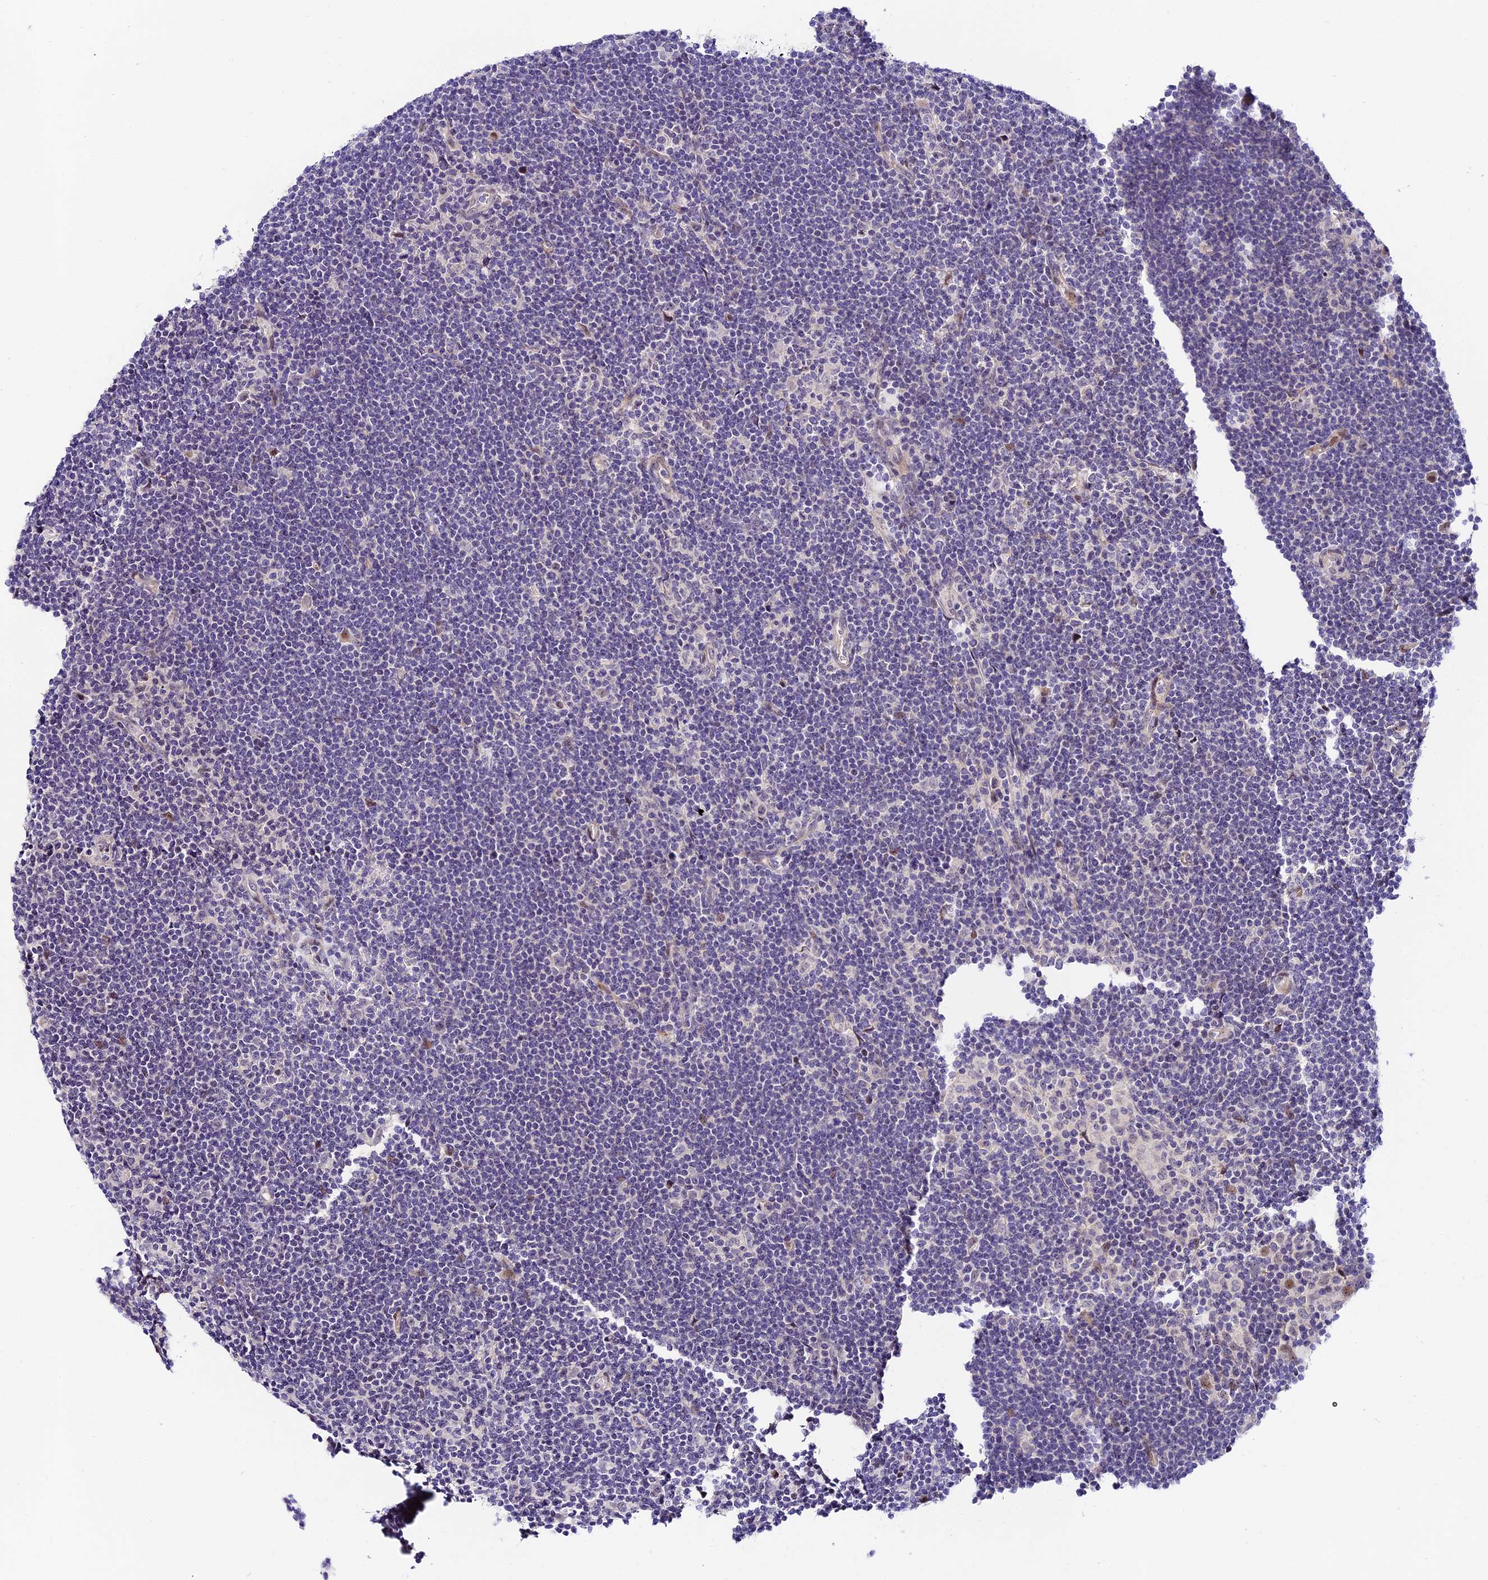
{"staining": {"intensity": "negative", "quantity": "none", "location": "none"}, "tissue": "lymphoma", "cell_type": "Tumor cells", "image_type": "cancer", "snomed": [{"axis": "morphology", "description": "Hodgkin's disease, NOS"}, {"axis": "topography", "description": "Lymph node"}], "caption": "Immunohistochemistry (IHC) micrograph of neoplastic tissue: Hodgkin's disease stained with DAB (3,3'-diaminobenzidine) reveals no significant protein expression in tumor cells. The staining was performed using DAB to visualize the protein expression in brown, while the nuclei were stained in blue with hematoxylin (Magnification: 20x).", "gene": "MIDN", "patient": {"sex": "female", "age": 57}}